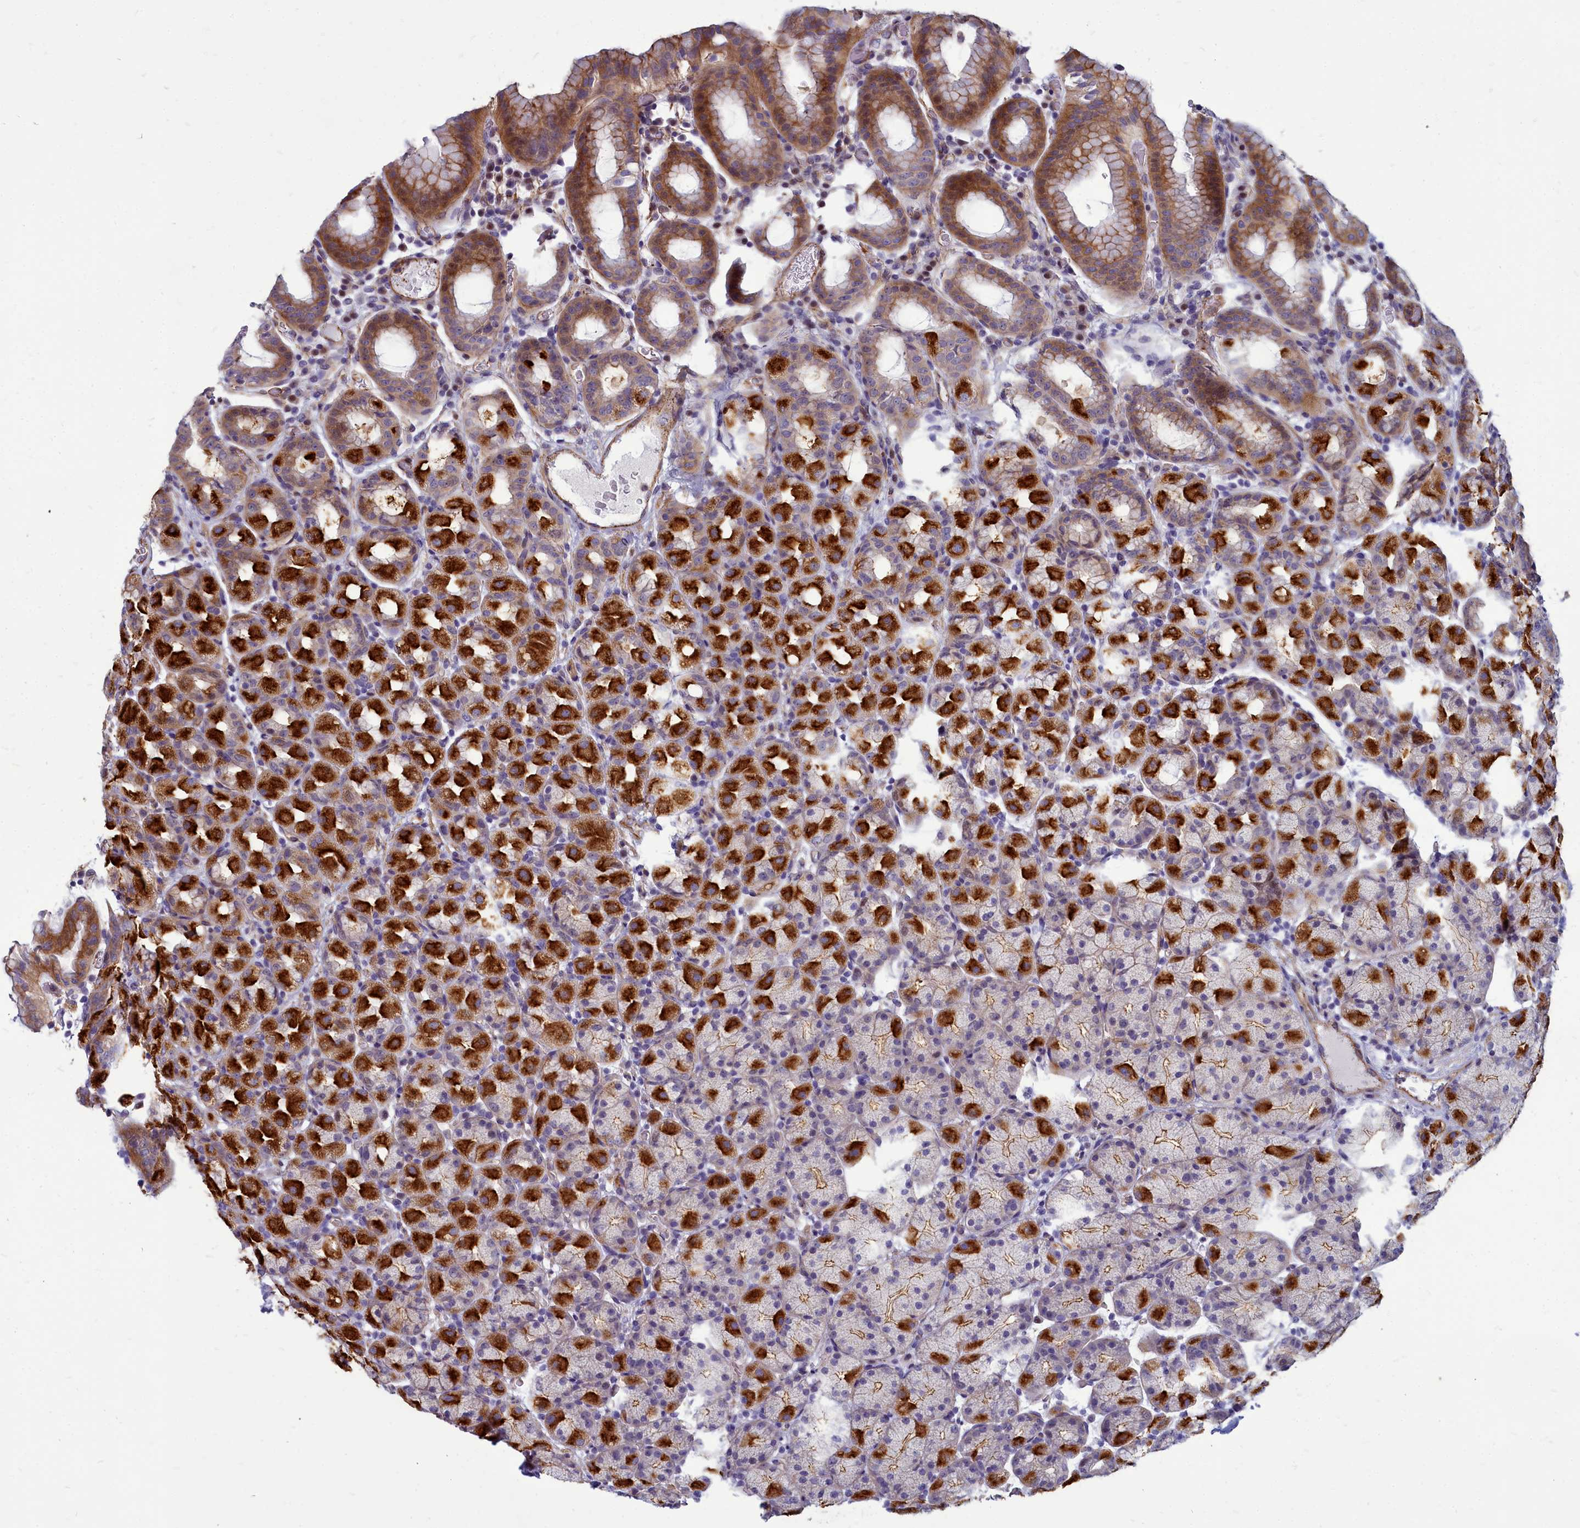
{"staining": {"intensity": "strong", "quantity": "25%-75%", "location": "cytoplasmic/membranous"}, "tissue": "stomach", "cell_type": "Glandular cells", "image_type": "normal", "snomed": [{"axis": "morphology", "description": "Normal tissue, NOS"}, {"axis": "topography", "description": "Stomach, upper"}, {"axis": "topography", "description": "Stomach, lower"}, {"axis": "topography", "description": "Small intestine"}], "caption": "This is a histology image of immunohistochemistry staining of normal stomach, which shows strong staining in the cytoplasmic/membranous of glandular cells.", "gene": "TTC5", "patient": {"sex": "male", "age": 68}}